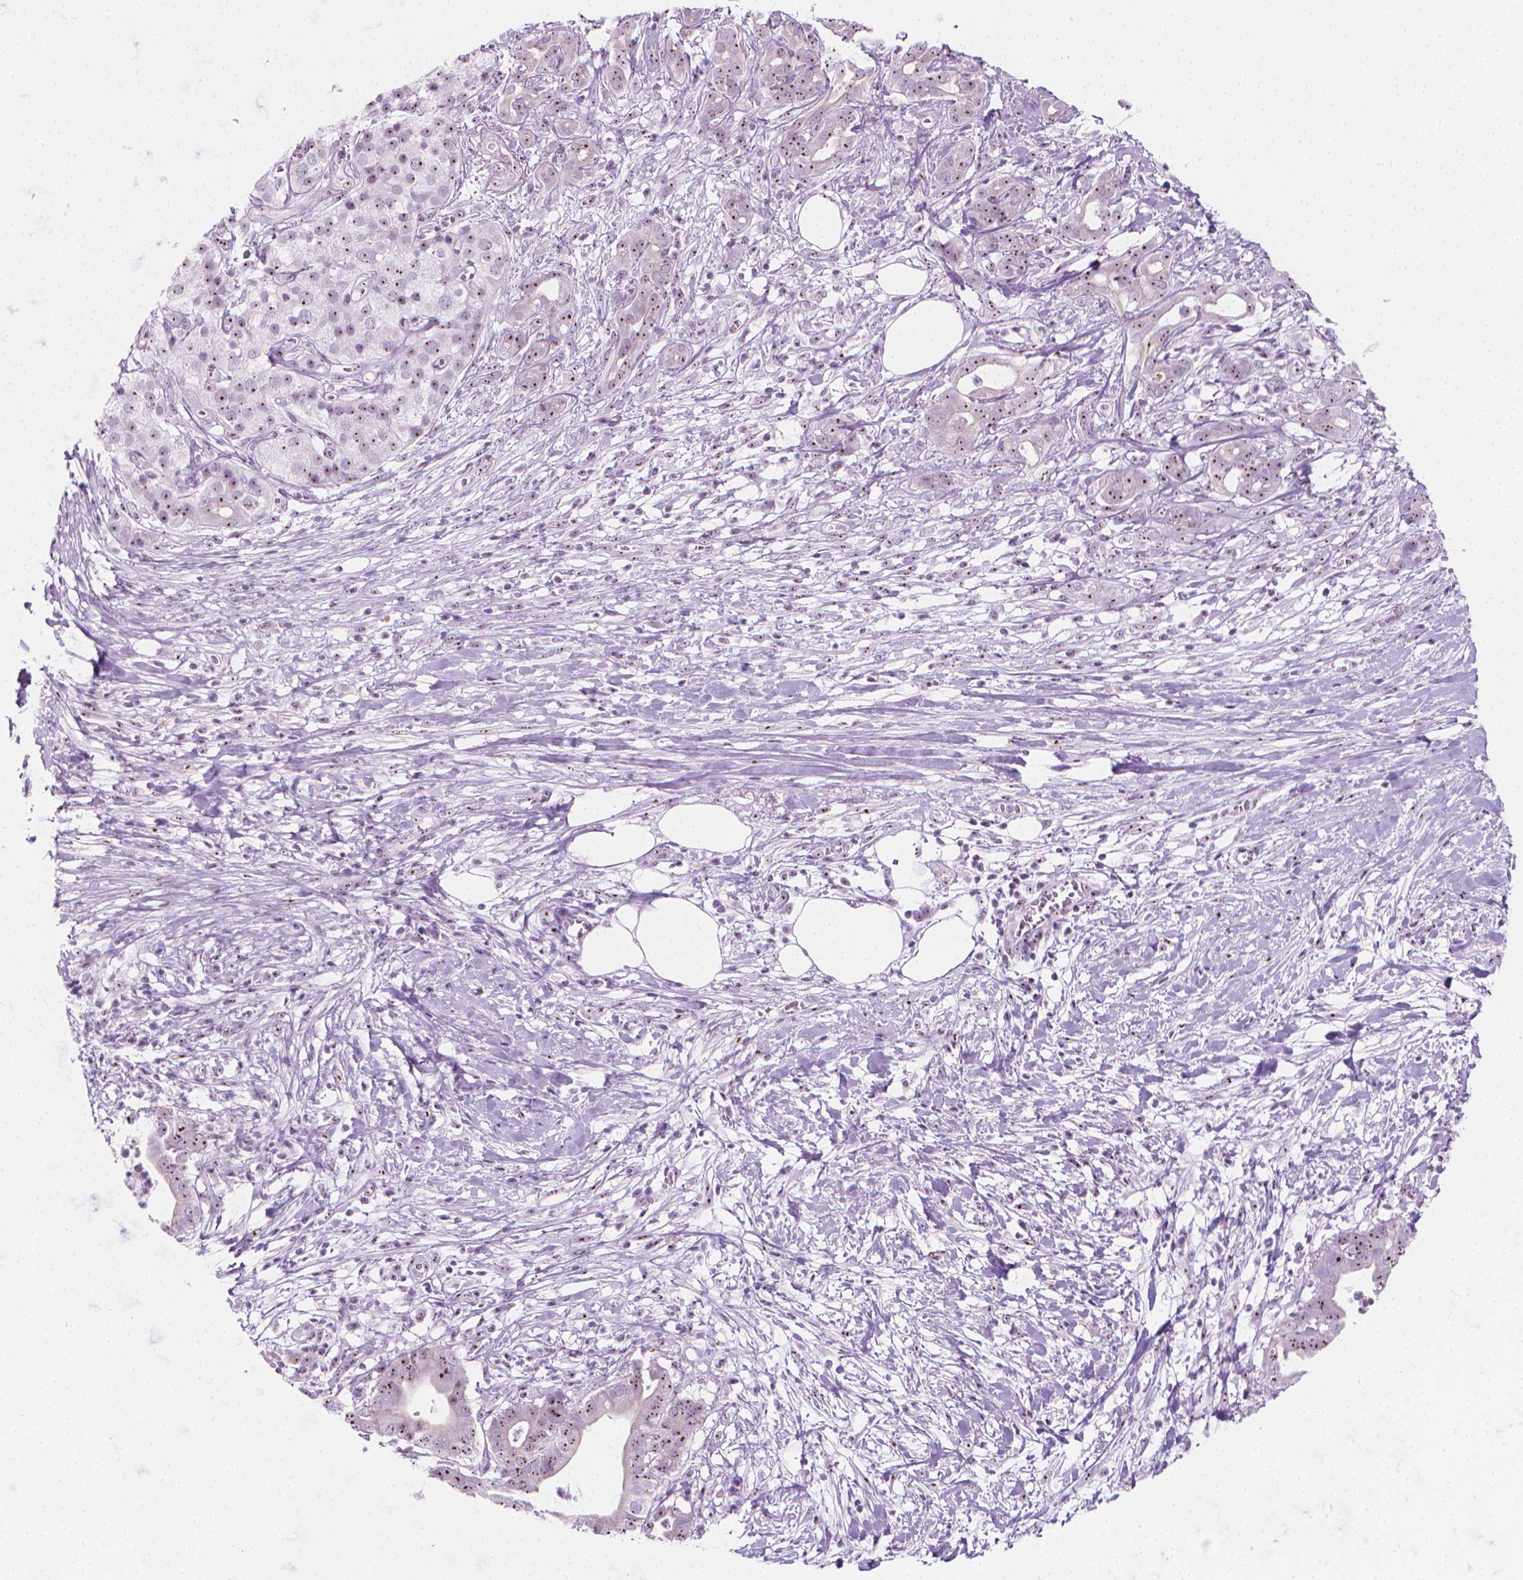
{"staining": {"intensity": "moderate", "quantity": ">75%", "location": "nuclear"}, "tissue": "pancreatic cancer", "cell_type": "Tumor cells", "image_type": "cancer", "snomed": [{"axis": "morphology", "description": "Adenocarcinoma, NOS"}, {"axis": "topography", "description": "Pancreas"}], "caption": "Adenocarcinoma (pancreatic) stained with immunohistochemistry demonstrates moderate nuclear staining in about >75% of tumor cells.", "gene": "NOL7", "patient": {"sex": "male", "age": 61}}